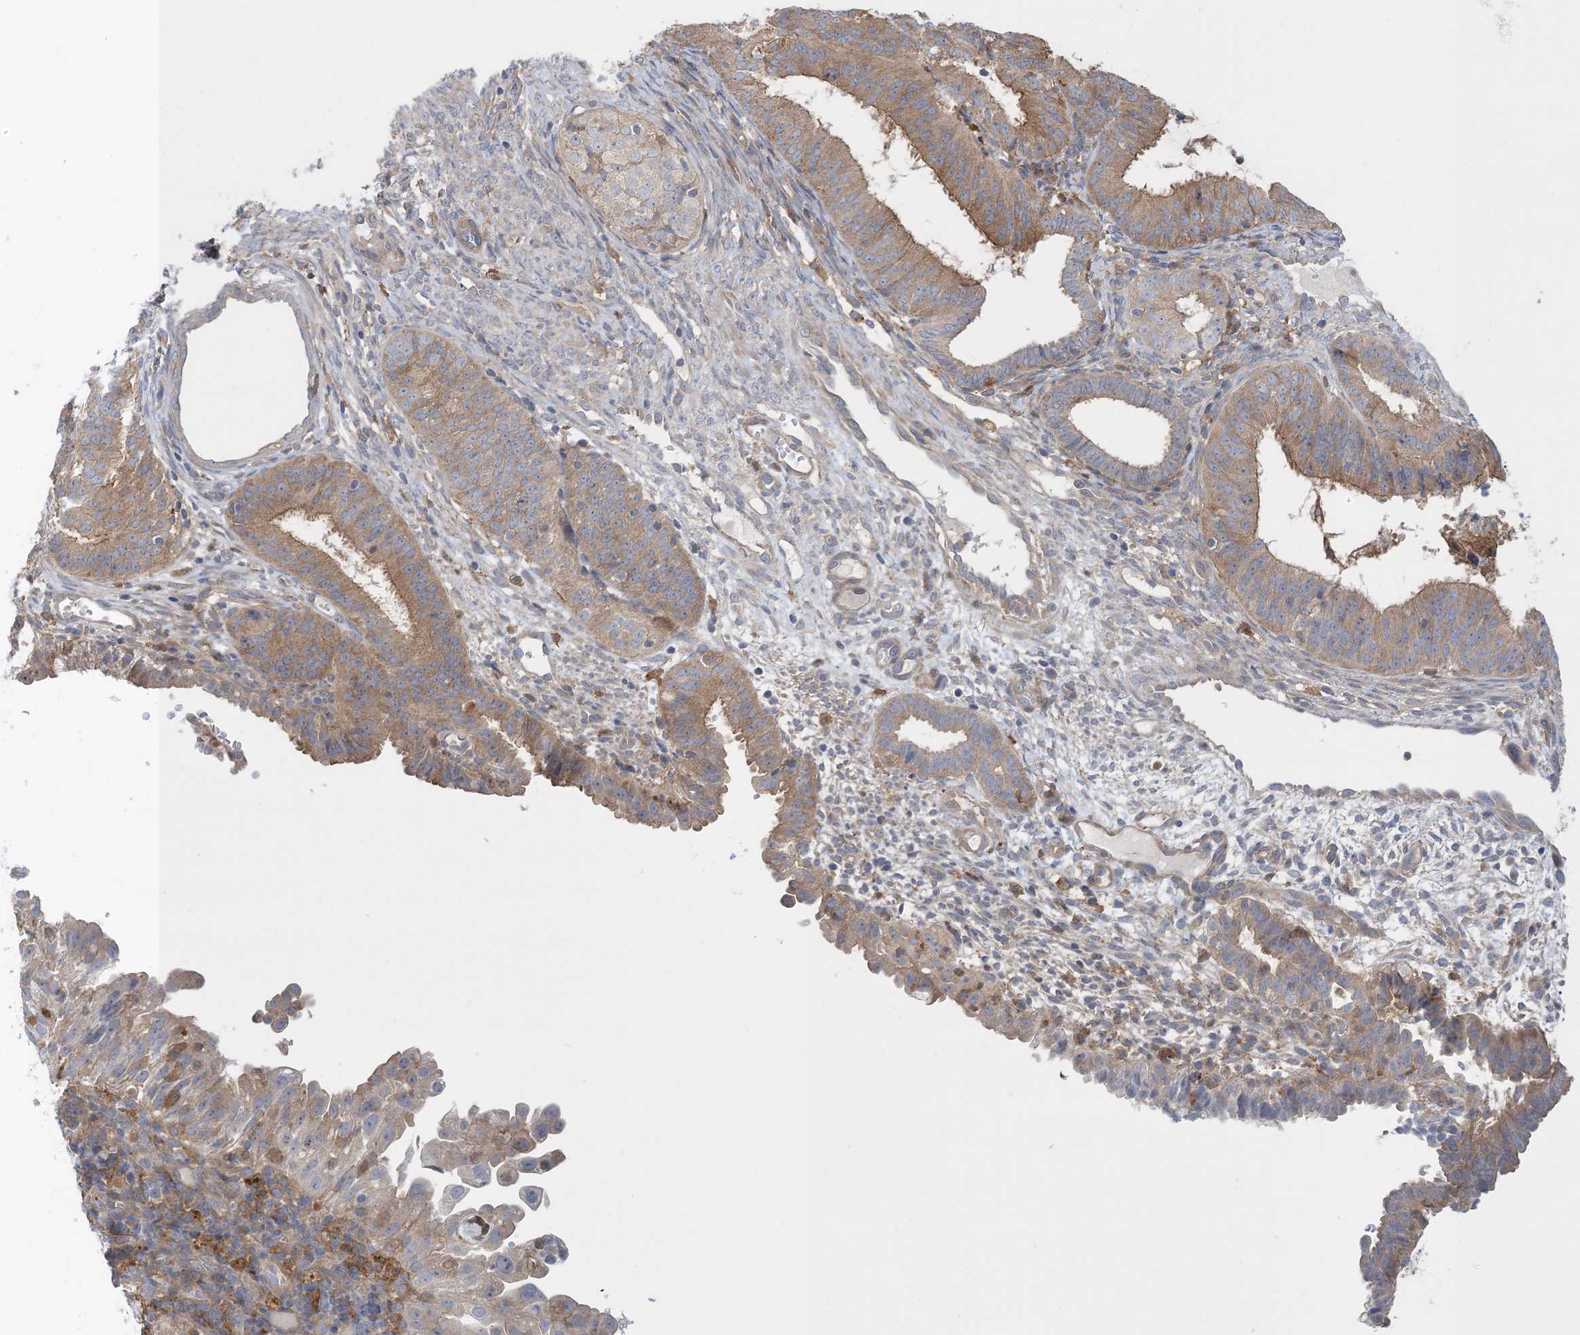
{"staining": {"intensity": "moderate", "quantity": "<25%", "location": "cytoplasmic/membranous"}, "tissue": "endometrial cancer", "cell_type": "Tumor cells", "image_type": "cancer", "snomed": [{"axis": "morphology", "description": "Adenocarcinoma, NOS"}, {"axis": "topography", "description": "Endometrium"}], "caption": "Endometrial cancer stained with a brown dye reveals moderate cytoplasmic/membranous positive staining in about <25% of tumor cells.", "gene": "HS1BP3", "patient": {"sex": "female", "age": 51}}